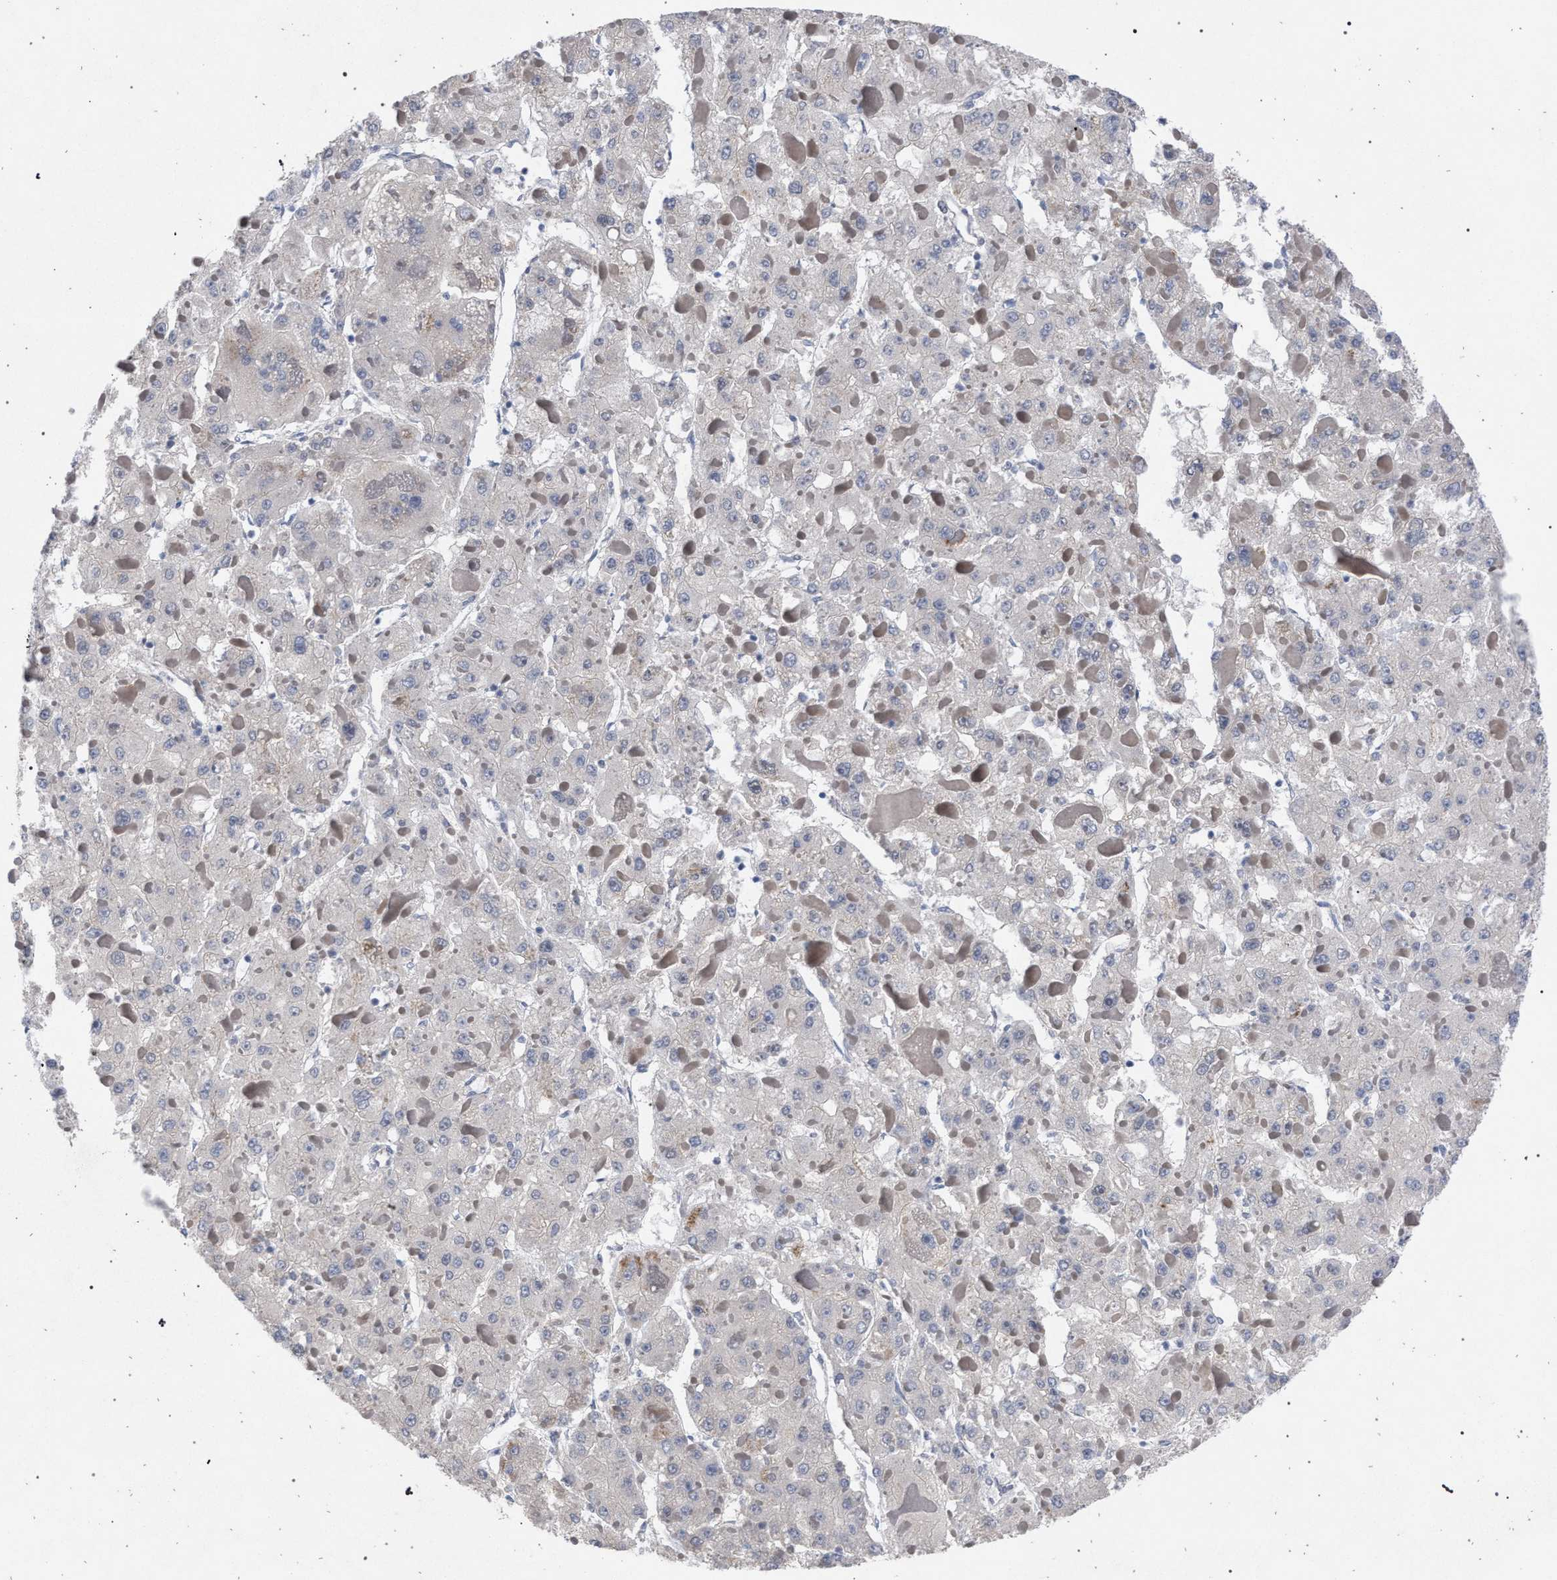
{"staining": {"intensity": "negative", "quantity": "none", "location": "none"}, "tissue": "liver cancer", "cell_type": "Tumor cells", "image_type": "cancer", "snomed": [{"axis": "morphology", "description": "Carcinoma, Hepatocellular, NOS"}, {"axis": "topography", "description": "Liver"}], "caption": "DAB immunohistochemical staining of human liver cancer displays no significant positivity in tumor cells.", "gene": "GOLGA2", "patient": {"sex": "female", "age": 73}}